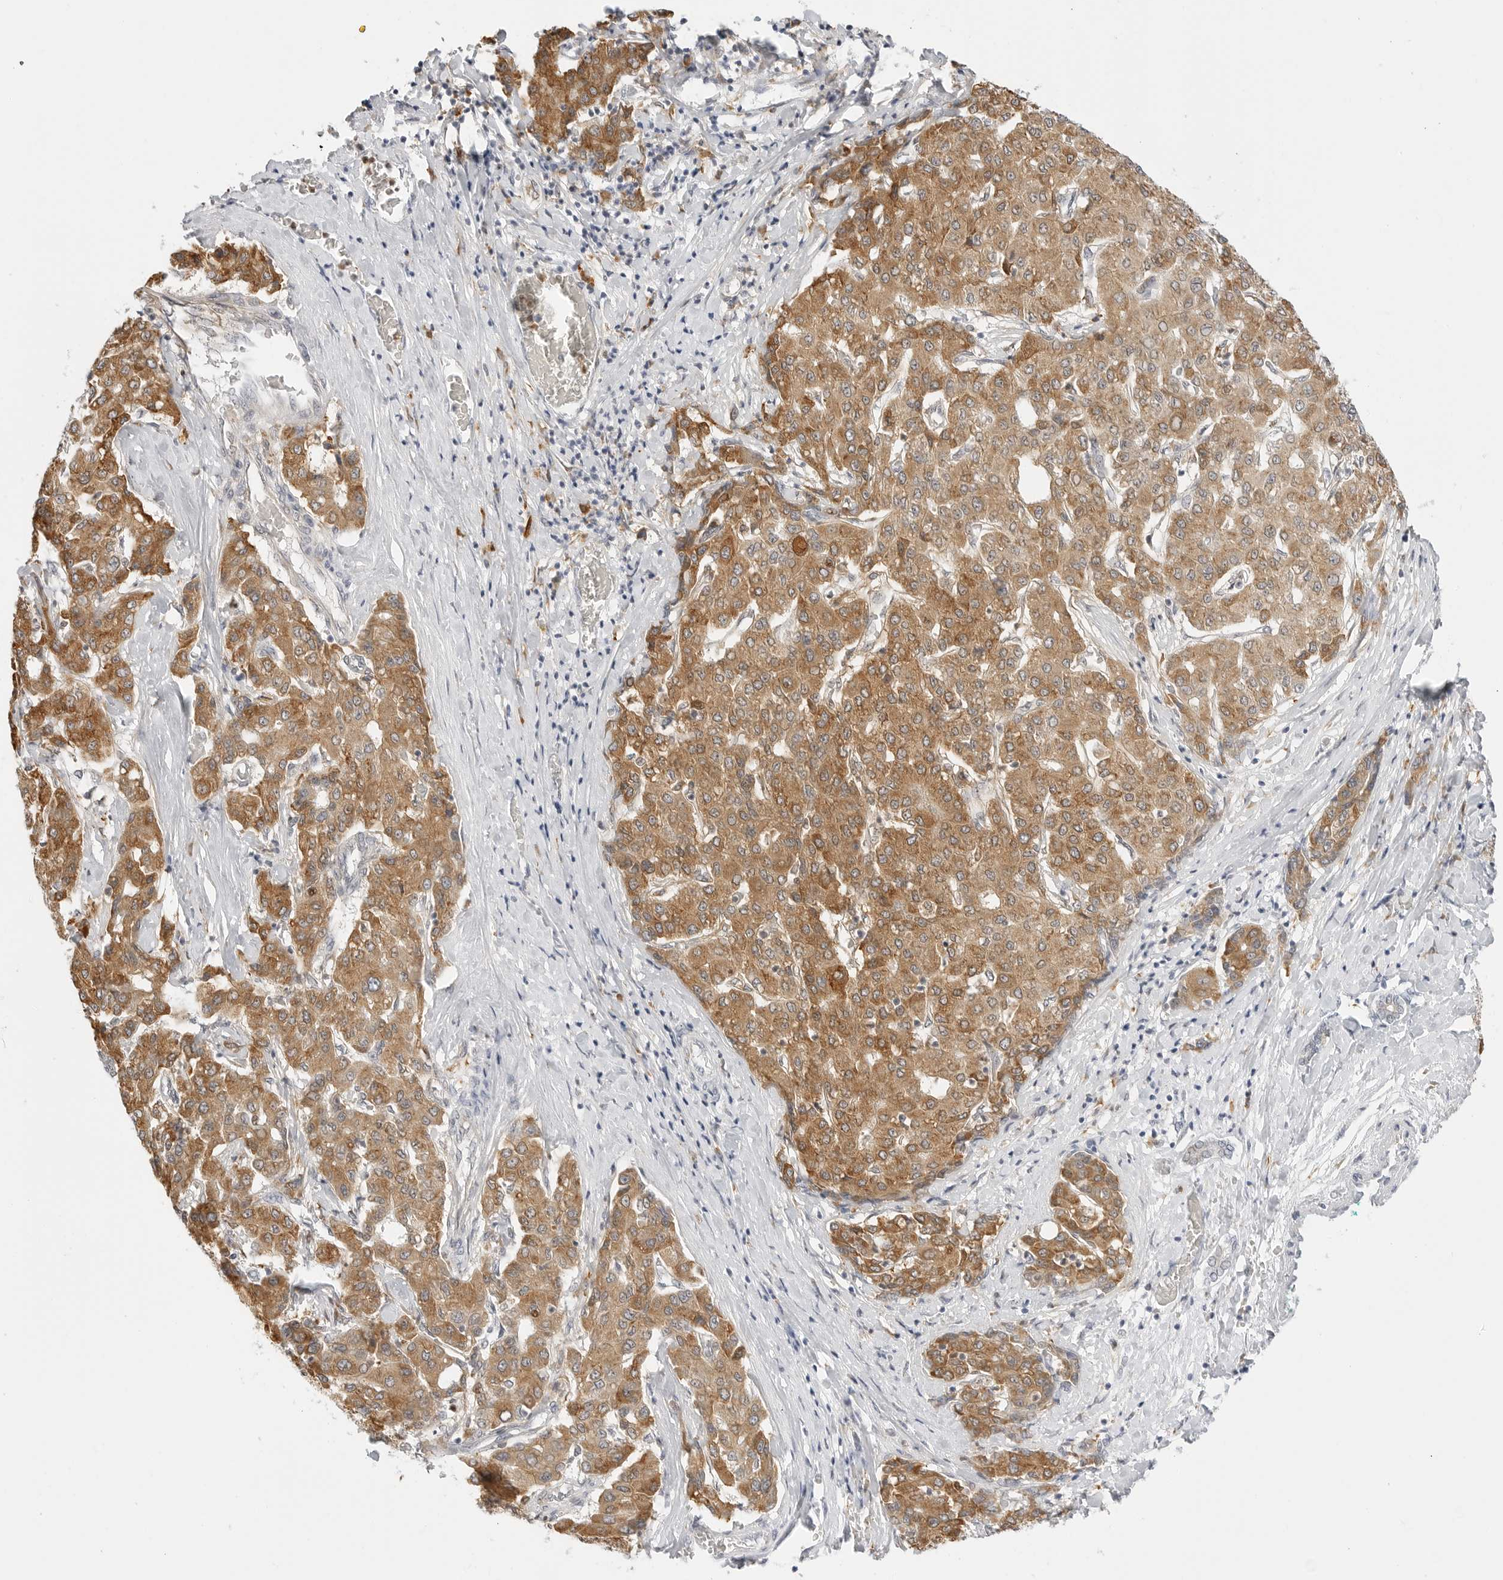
{"staining": {"intensity": "moderate", "quantity": ">75%", "location": "cytoplasmic/membranous"}, "tissue": "liver cancer", "cell_type": "Tumor cells", "image_type": "cancer", "snomed": [{"axis": "morphology", "description": "Carcinoma, Hepatocellular, NOS"}, {"axis": "topography", "description": "Liver"}], "caption": "Immunohistochemical staining of liver hepatocellular carcinoma demonstrates medium levels of moderate cytoplasmic/membranous protein expression in about >75% of tumor cells.", "gene": "THEM4", "patient": {"sex": "male", "age": 65}}